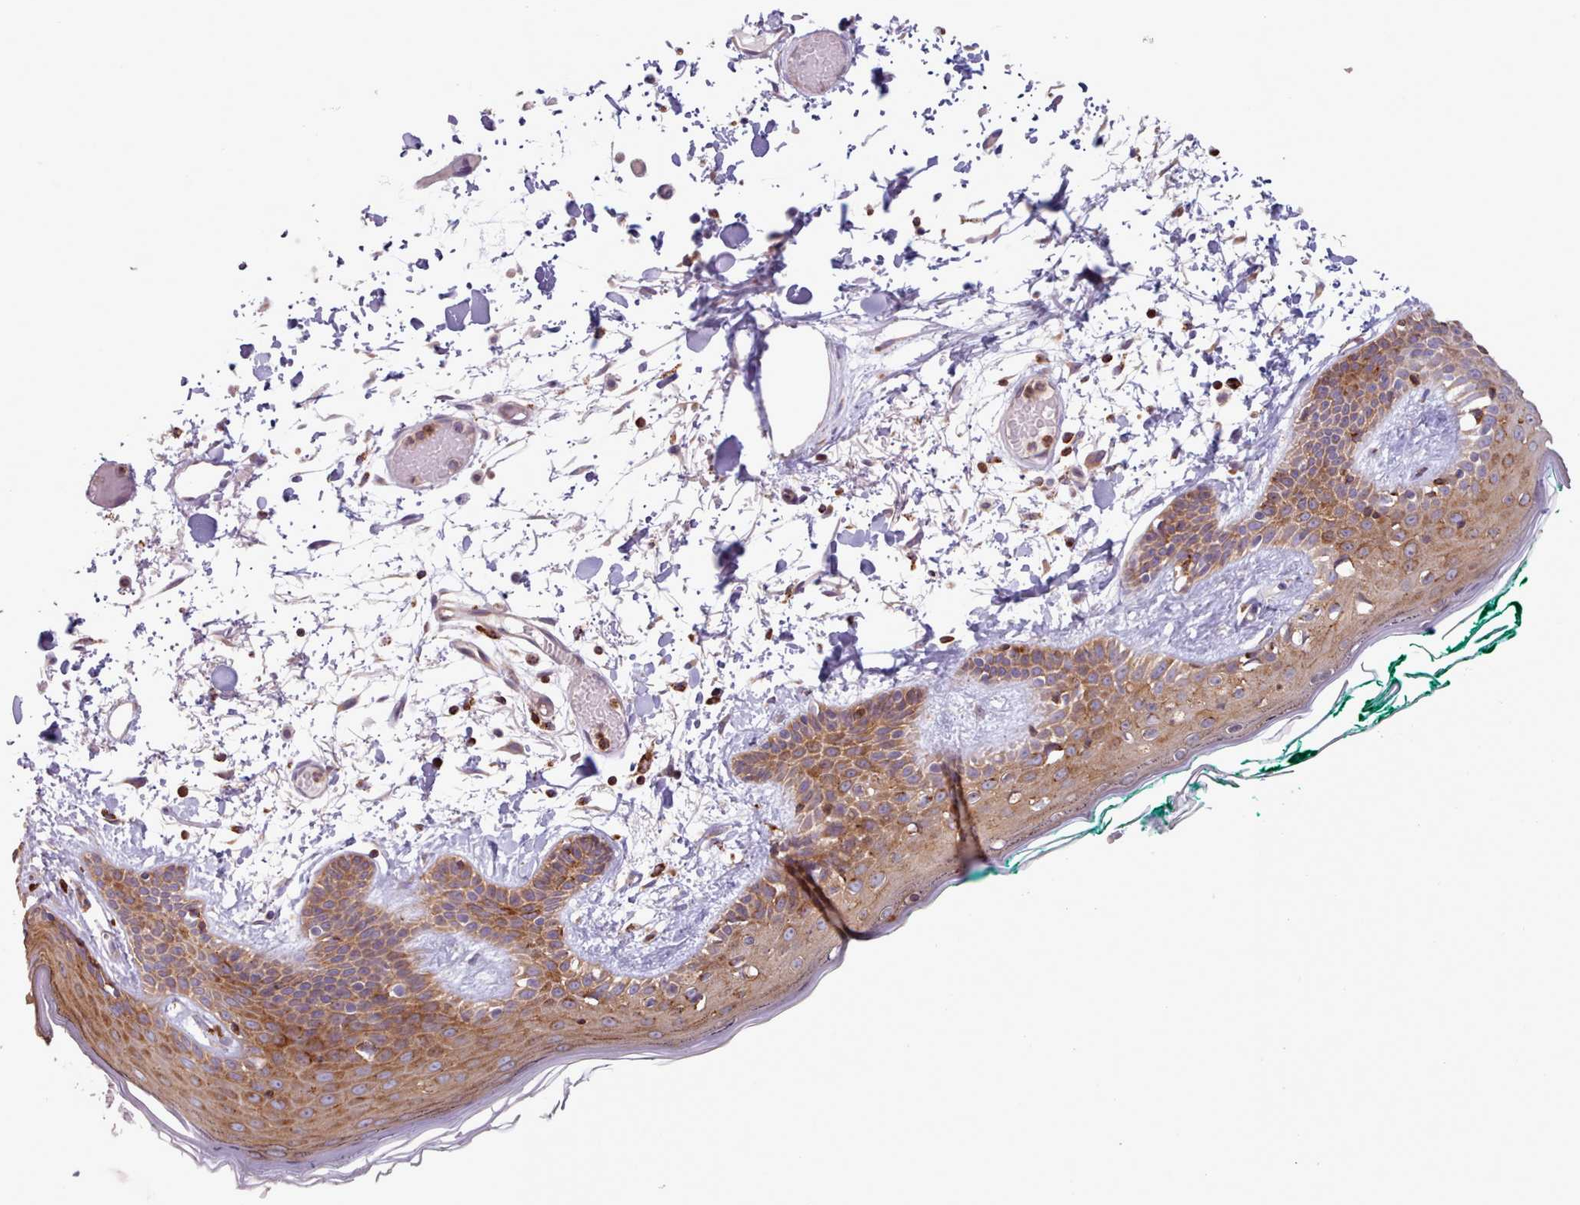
{"staining": {"intensity": "moderate", "quantity": ">75%", "location": "cytoplasmic/membranous"}, "tissue": "skin", "cell_type": "Fibroblasts", "image_type": "normal", "snomed": [{"axis": "morphology", "description": "Normal tissue, NOS"}, {"axis": "topography", "description": "Skin"}], "caption": "Fibroblasts reveal moderate cytoplasmic/membranous staining in about >75% of cells in normal skin.", "gene": "CRYBG1", "patient": {"sex": "male", "age": 79}}